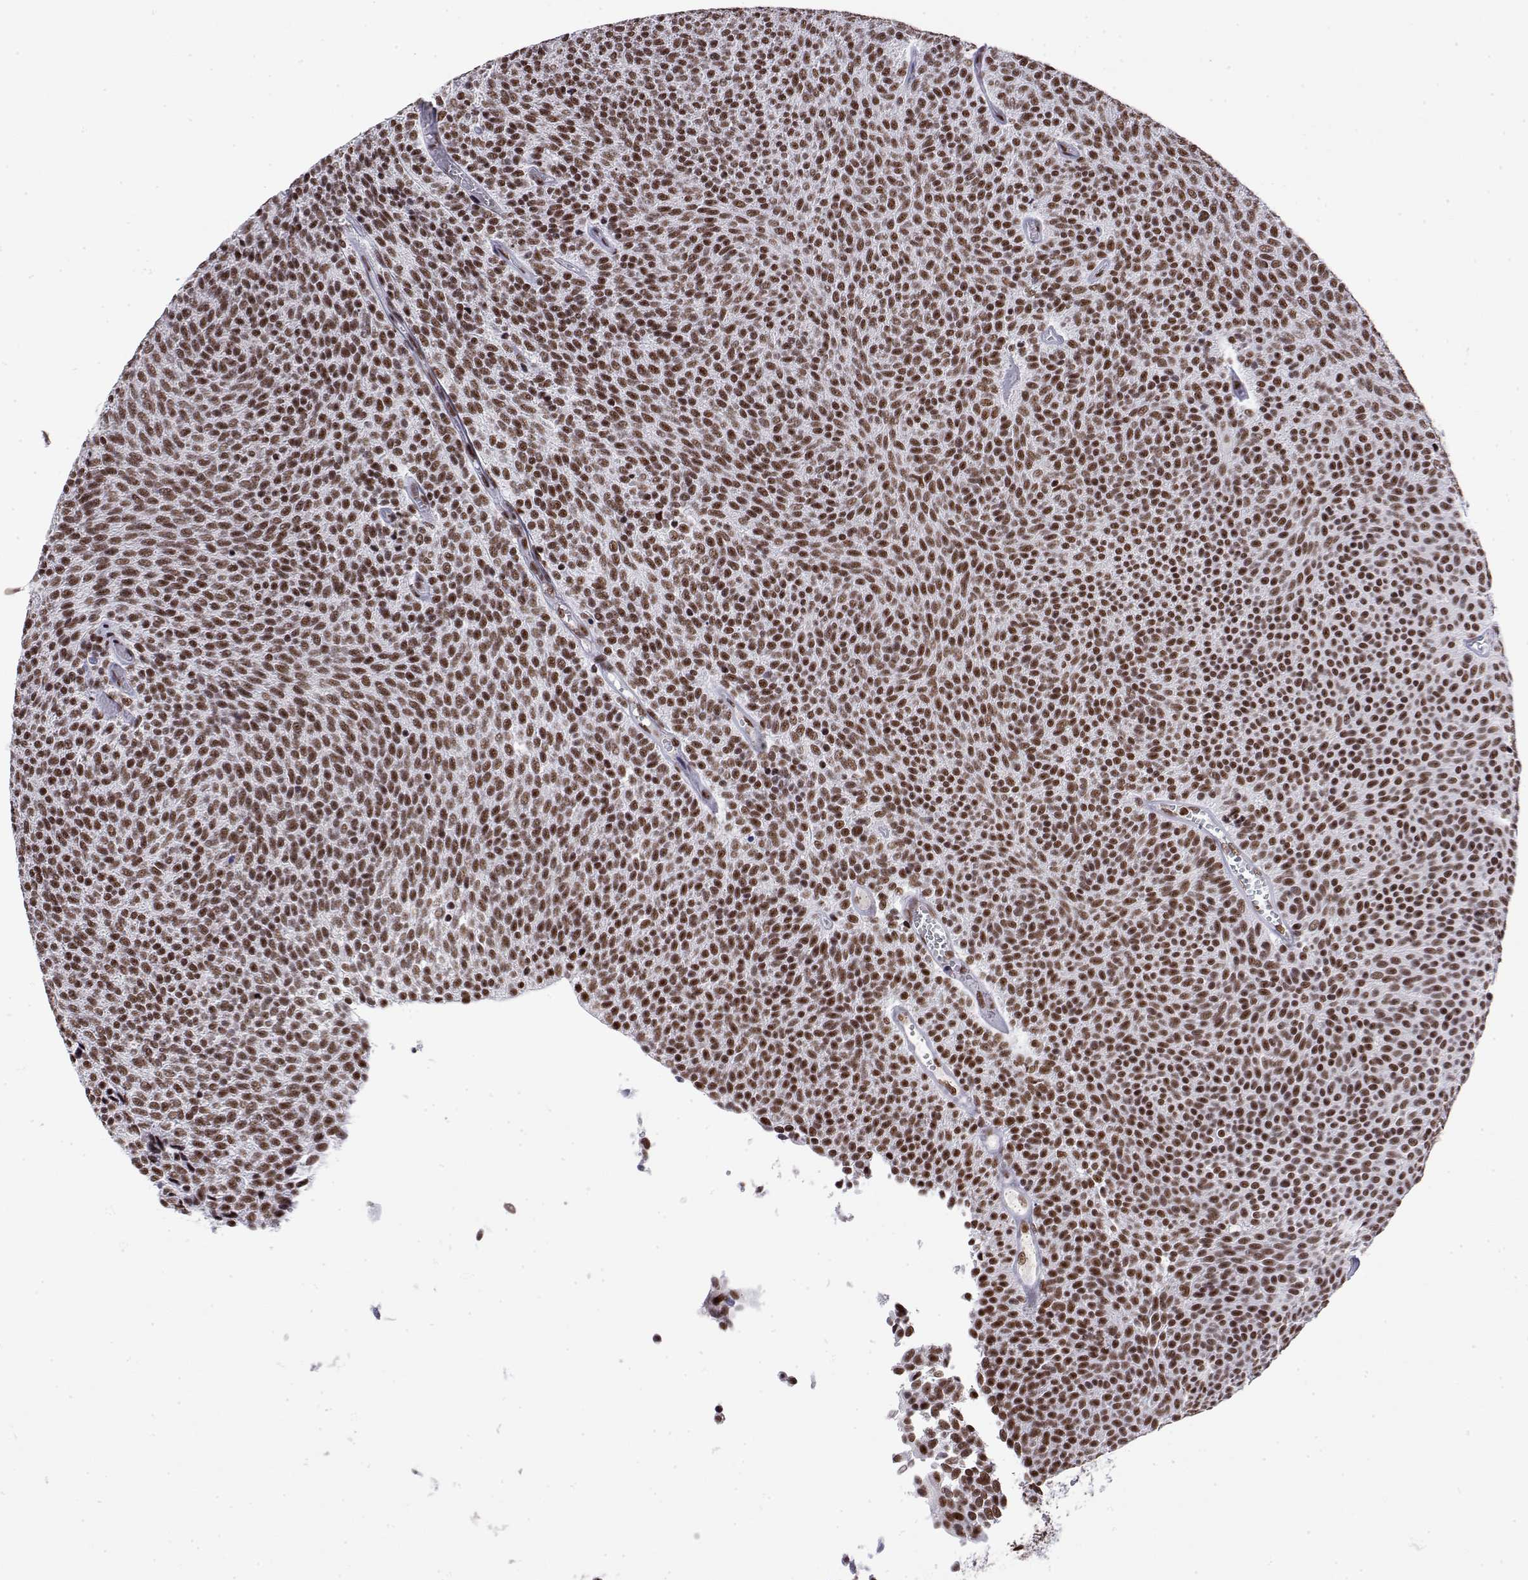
{"staining": {"intensity": "strong", "quantity": ">75%", "location": "nuclear"}, "tissue": "urothelial cancer", "cell_type": "Tumor cells", "image_type": "cancer", "snomed": [{"axis": "morphology", "description": "Urothelial carcinoma, Low grade"}, {"axis": "topography", "description": "Urinary bladder"}], "caption": "Immunohistochemistry (DAB) staining of urothelial cancer reveals strong nuclear protein expression in about >75% of tumor cells.", "gene": "POLDIP3", "patient": {"sex": "male", "age": 77}}